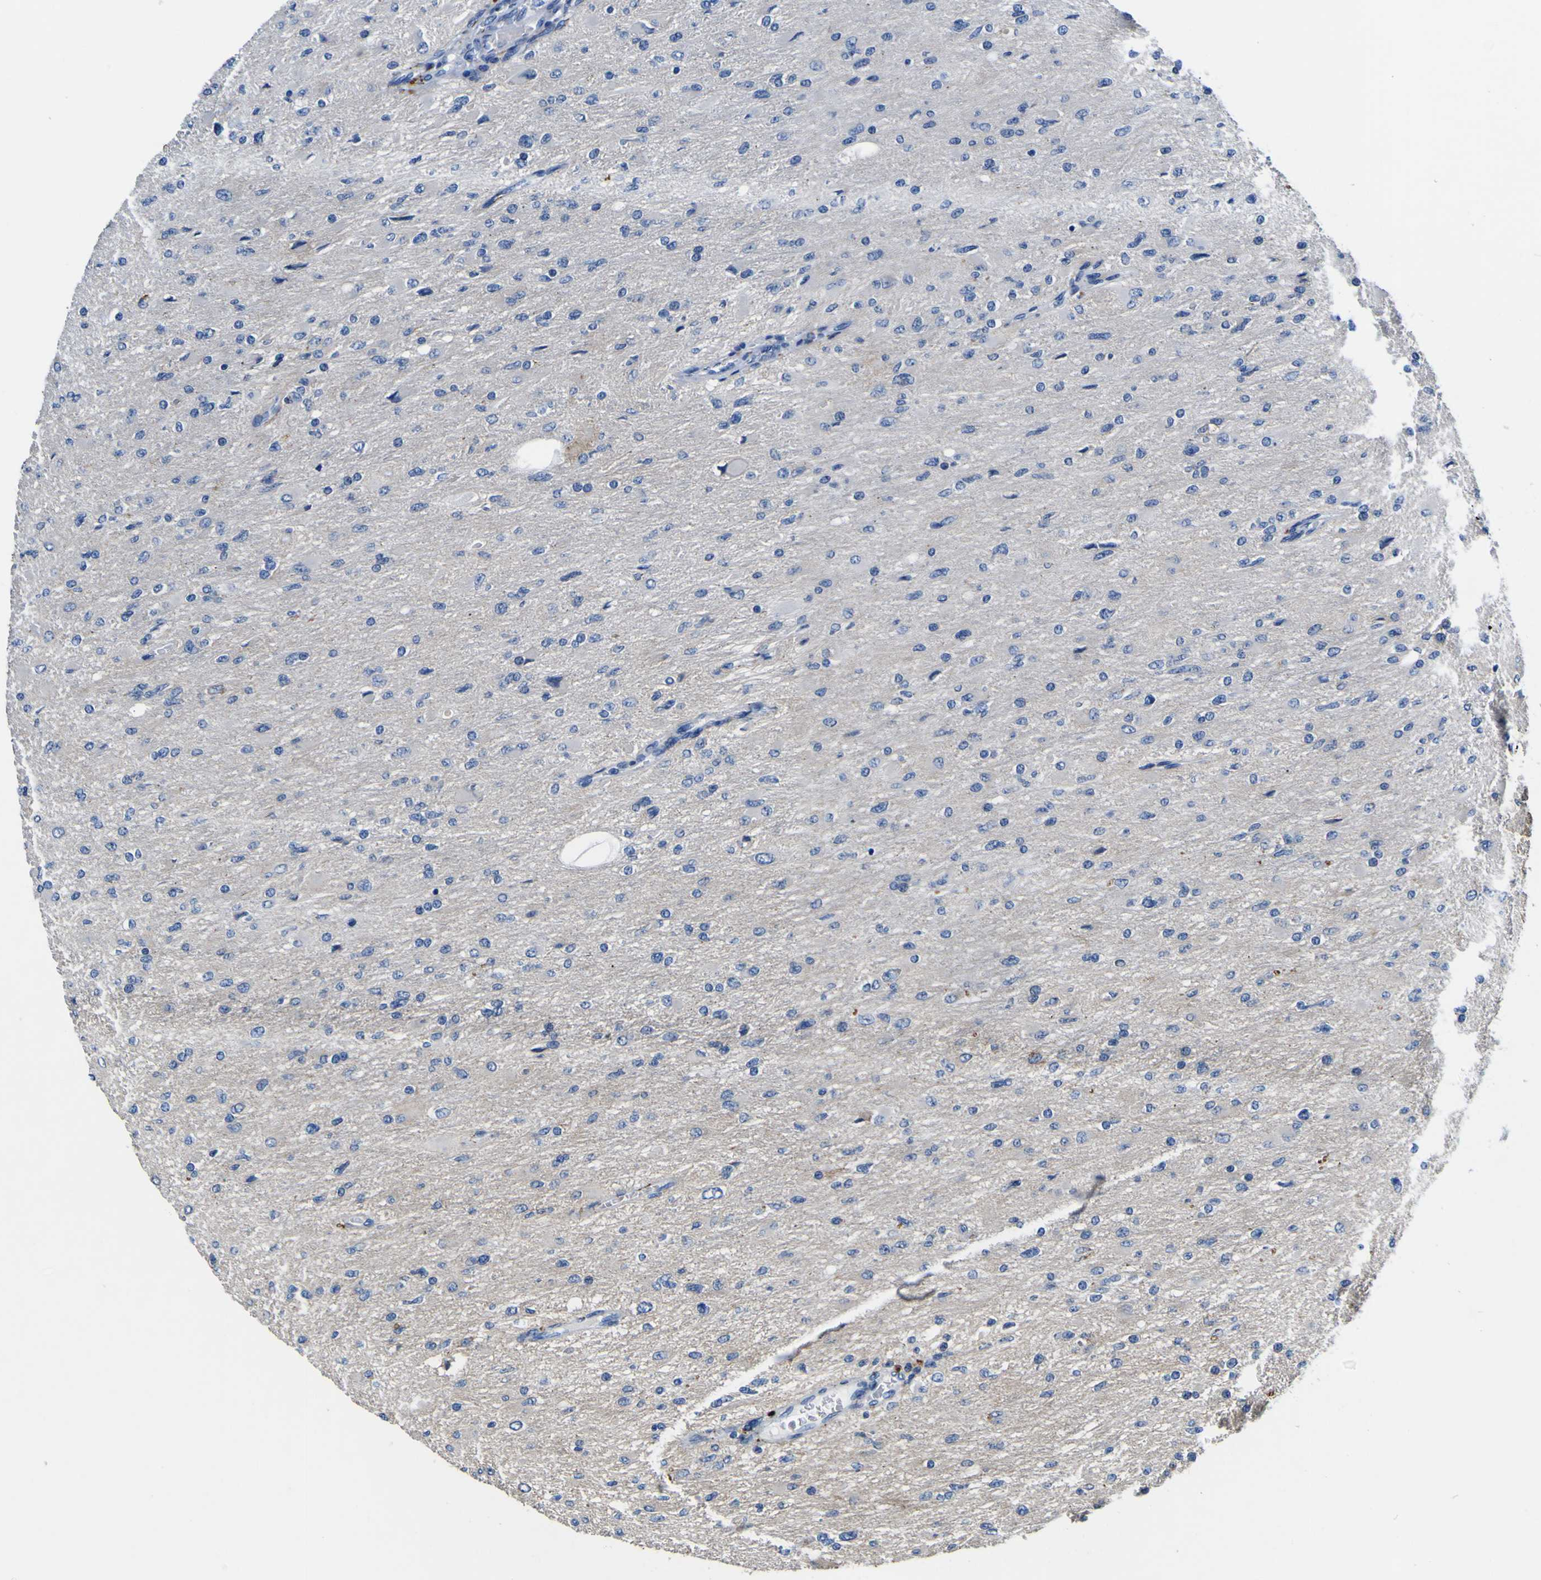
{"staining": {"intensity": "negative", "quantity": "none", "location": "none"}, "tissue": "glioma", "cell_type": "Tumor cells", "image_type": "cancer", "snomed": [{"axis": "morphology", "description": "Glioma, malignant, High grade"}, {"axis": "topography", "description": "Cerebral cortex"}], "caption": "Immunohistochemical staining of human malignant high-grade glioma displays no significant positivity in tumor cells.", "gene": "AGAP3", "patient": {"sex": "female", "age": 36}}